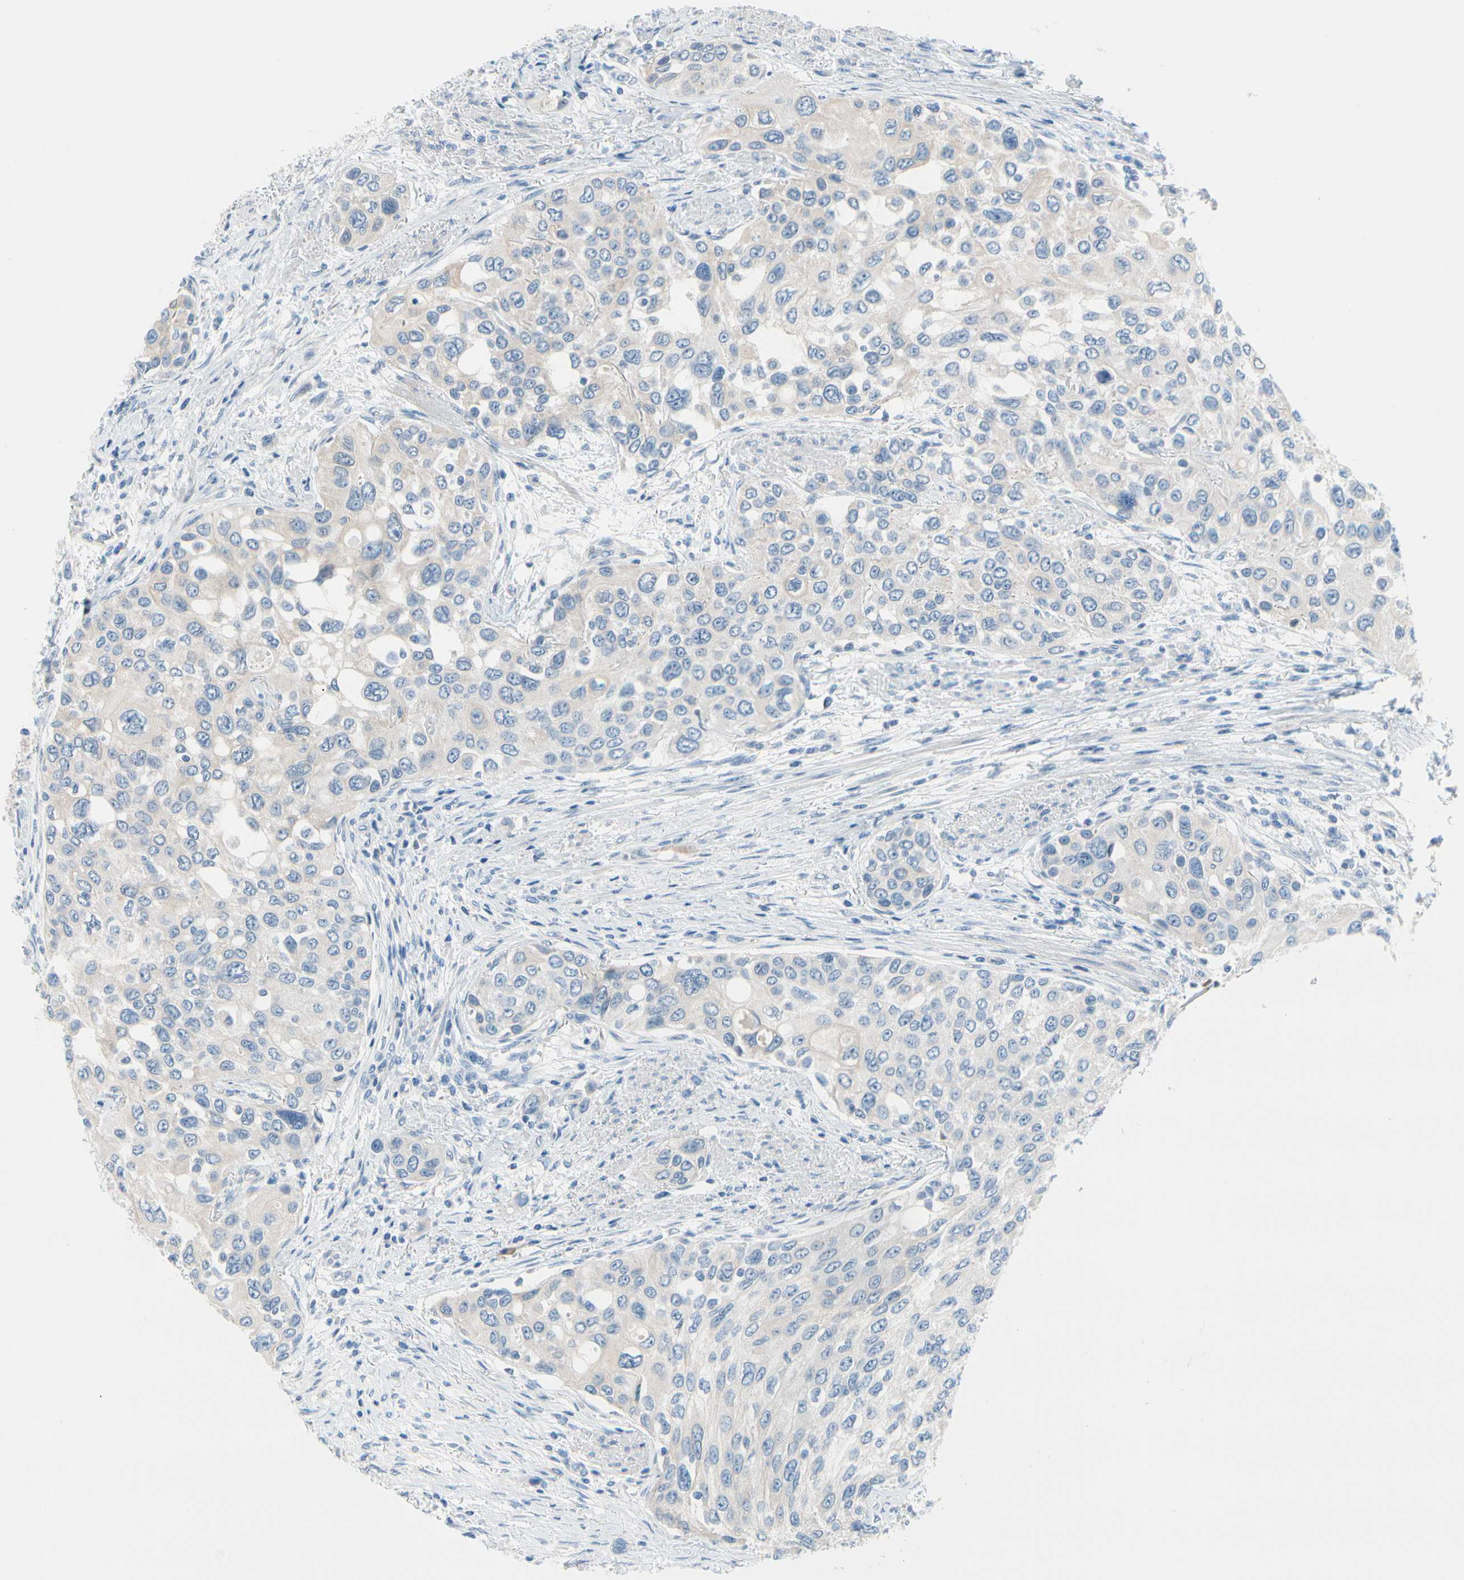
{"staining": {"intensity": "weak", "quantity": "<25%", "location": "cytoplasmic/membranous"}, "tissue": "urothelial cancer", "cell_type": "Tumor cells", "image_type": "cancer", "snomed": [{"axis": "morphology", "description": "Urothelial carcinoma, High grade"}, {"axis": "topography", "description": "Urinary bladder"}], "caption": "Urothelial cancer was stained to show a protein in brown. There is no significant positivity in tumor cells.", "gene": "FCER2", "patient": {"sex": "female", "age": 56}}